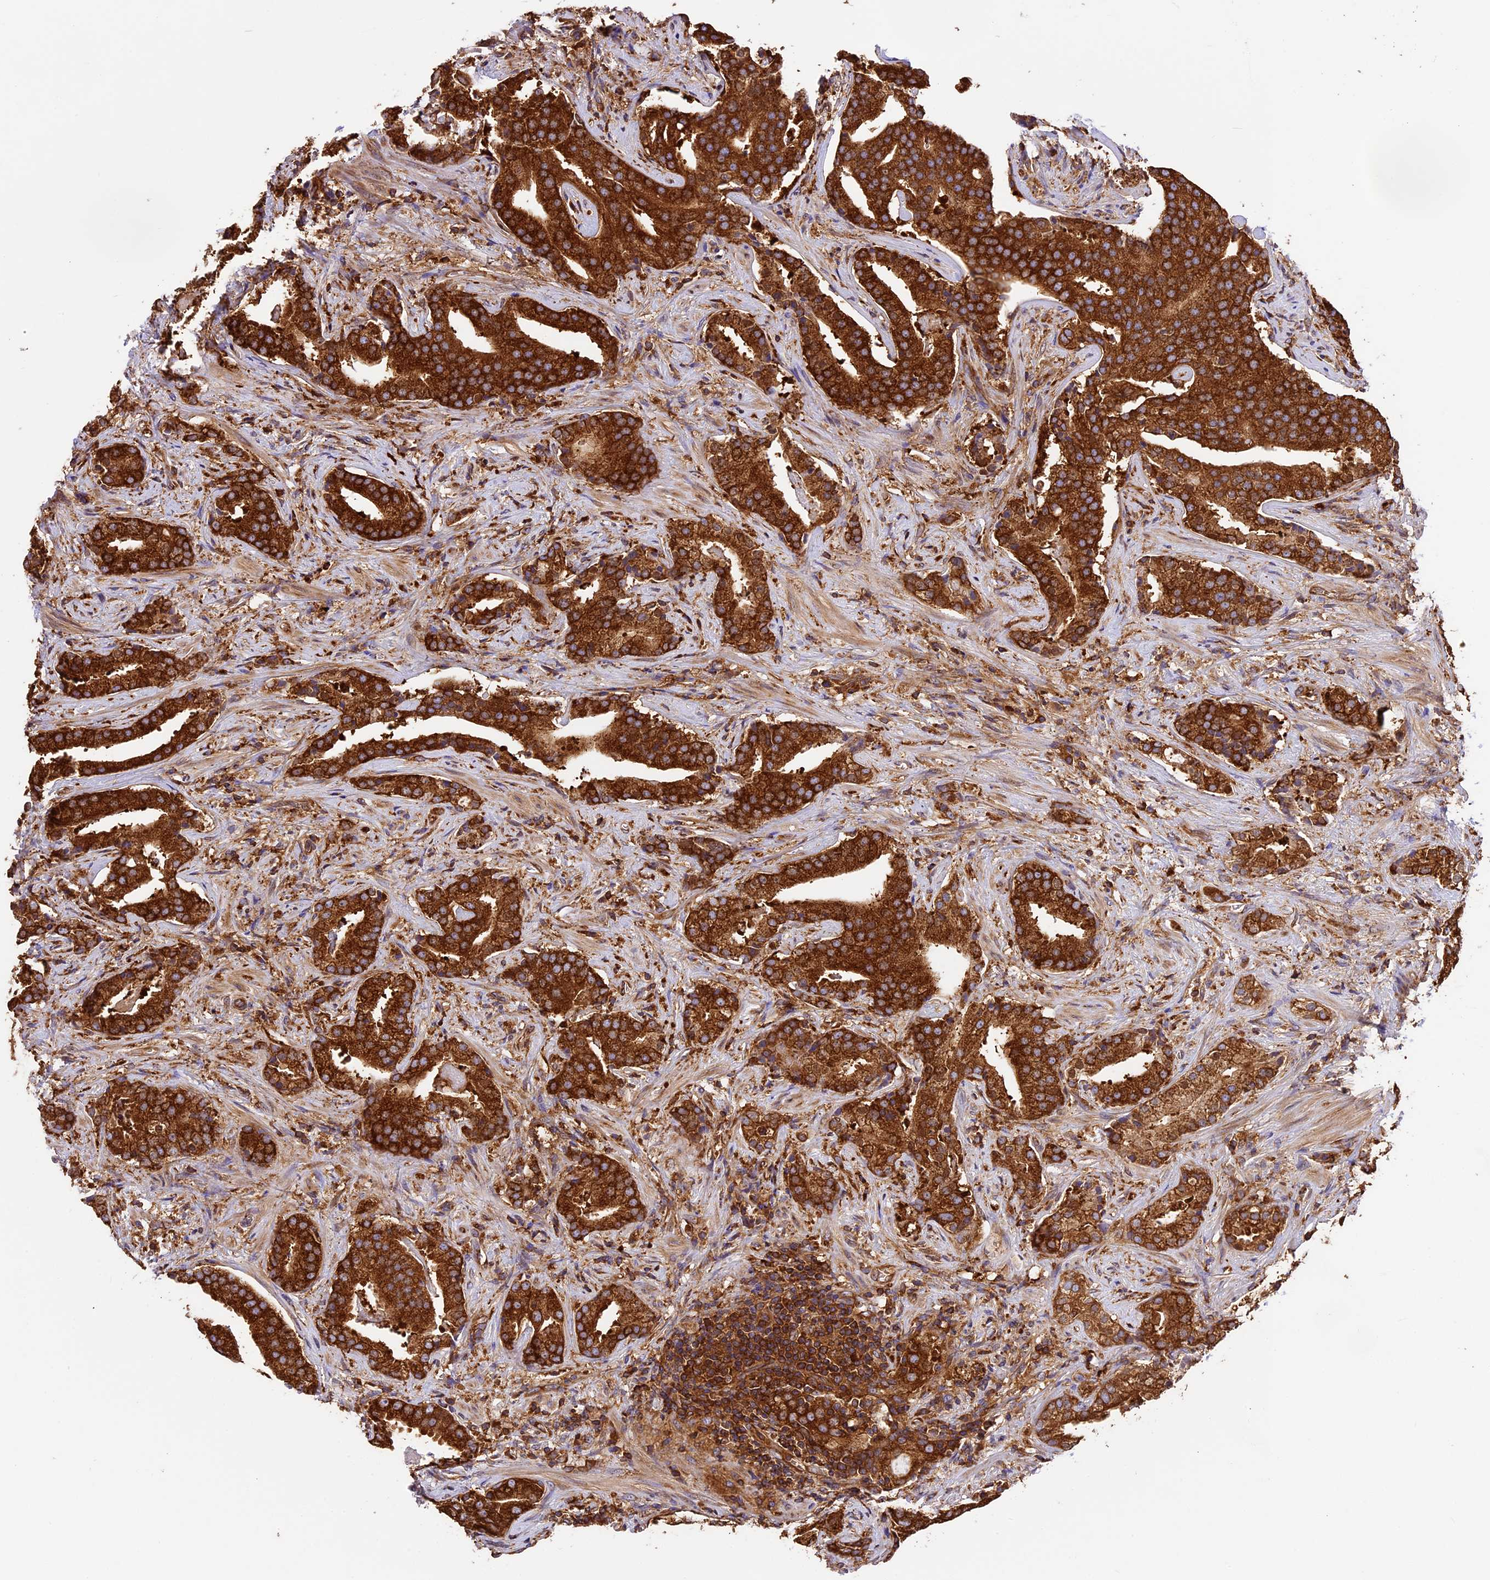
{"staining": {"intensity": "strong", "quantity": ">75%", "location": "cytoplasmic/membranous"}, "tissue": "prostate cancer", "cell_type": "Tumor cells", "image_type": "cancer", "snomed": [{"axis": "morphology", "description": "Adenocarcinoma, Low grade"}, {"axis": "topography", "description": "Prostate"}], "caption": "There is high levels of strong cytoplasmic/membranous expression in tumor cells of prostate cancer (adenocarcinoma (low-grade)), as demonstrated by immunohistochemical staining (brown color).", "gene": "KARS1", "patient": {"sex": "male", "age": 67}}